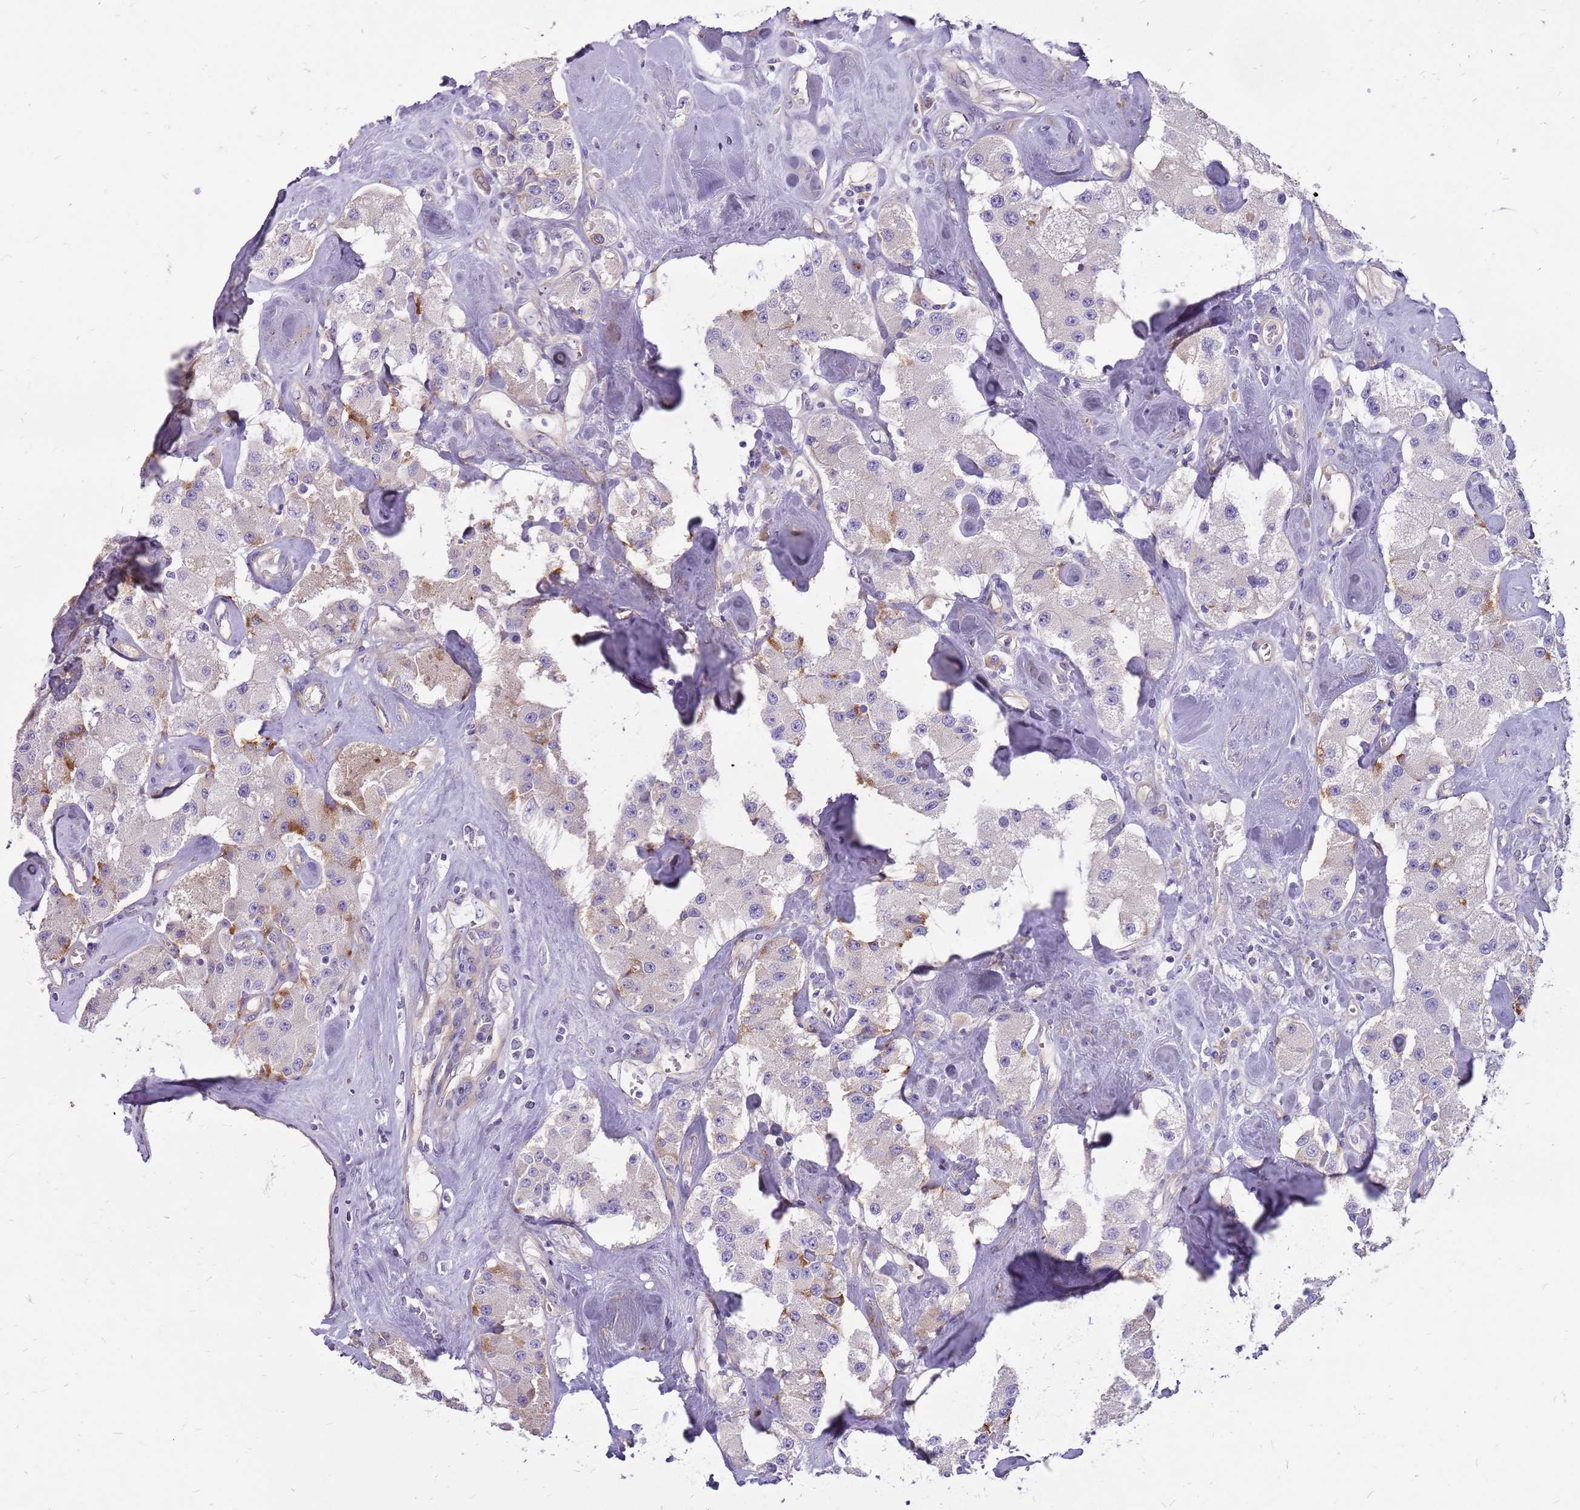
{"staining": {"intensity": "moderate", "quantity": "<25%", "location": "cytoplasmic/membranous"}, "tissue": "carcinoid", "cell_type": "Tumor cells", "image_type": "cancer", "snomed": [{"axis": "morphology", "description": "Carcinoid, malignant, NOS"}, {"axis": "topography", "description": "Pancreas"}], "caption": "Carcinoid stained with DAB immunohistochemistry shows low levels of moderate cytoplasmic/membranous positivity in approximately <25% of tumor cells. The staining was performed using DAB to visualize the protein expression in brown, while the nuclei were stained in blue with hematoxylin (Magnification: 20x).", "gene": "NTN4", "patient": {"sex": "male", "age": 41}}